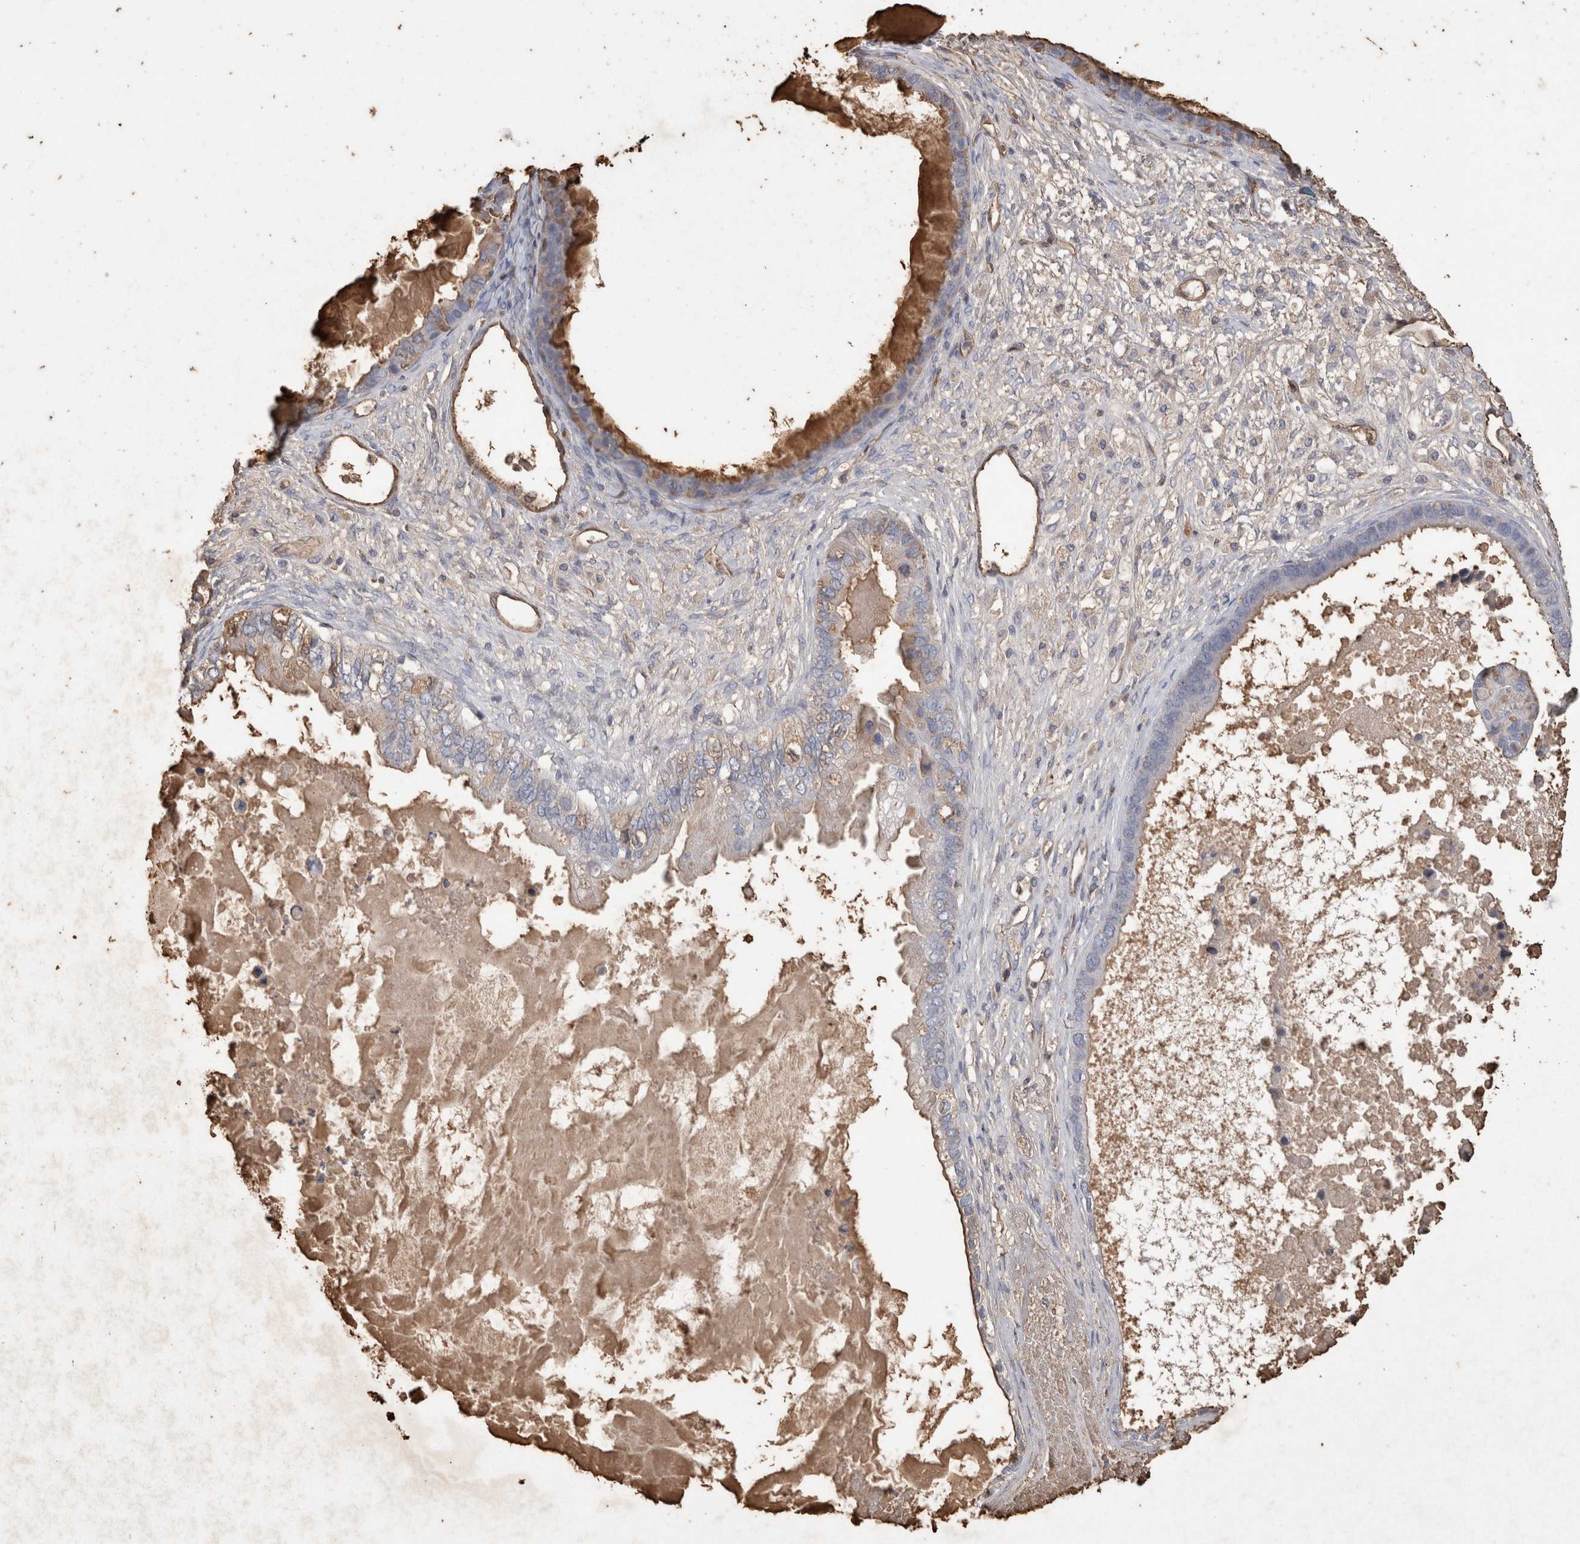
{"staining": {"intensity": "moderate", "quantity": "25%-75%", "location": "cytoplasmic/membranous"}, "tissue": "ovarian cancer", "cell_type": "Tumor cells", "image_type": "cancer", "snomed": [{"axis": "morphology", "description": "Cystadenocarcinoma, mucinous, NOS"}, {"axis": "topography", "description": "Ovary"}], "caption": "Moderate cytoplasmic/membranous protein positivity is seen in approximately 25%-75% of tumor cells in ovarian mucinous cystadenocarcinoma.", "gene": "IL17RC", "patient": {"sex": "female", "age": 80}}